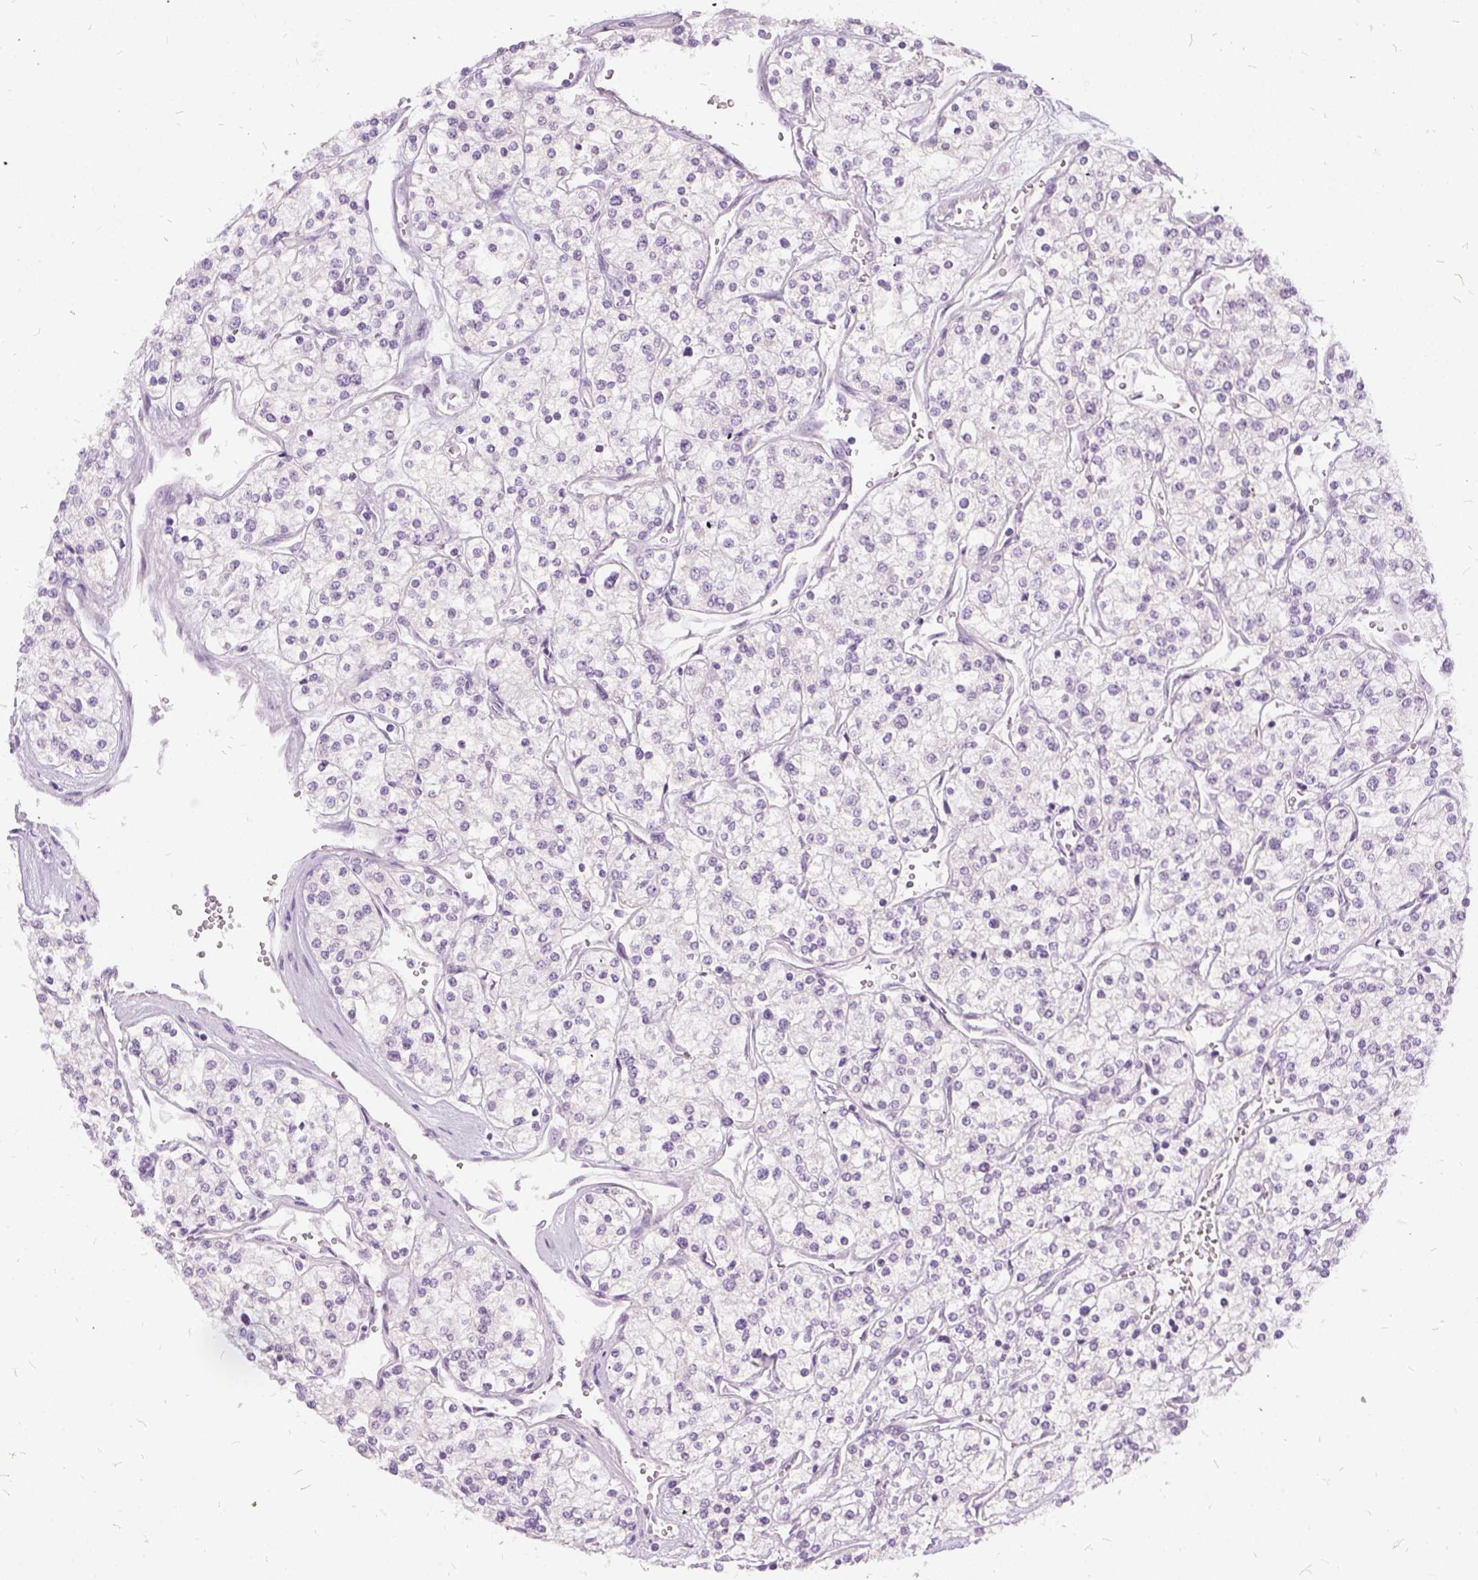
{"staining": {"intensity": "negative", "quantity": "none", "location": "none"}, "tissue": "renal cancer", "cell_type": "Tumor cells", "image_type": "cancer", "snomed": [{"axis": "morphology", "description": "Adenocarcinoma, NOS"}, {"axis": "topography", "description": "Kidney"}], "caption": "Protein analysis of renal cancer reveals no significant staining in tumor cells.", "gene": "FDX1", "patient": {"sex": "male", "age": 80}}